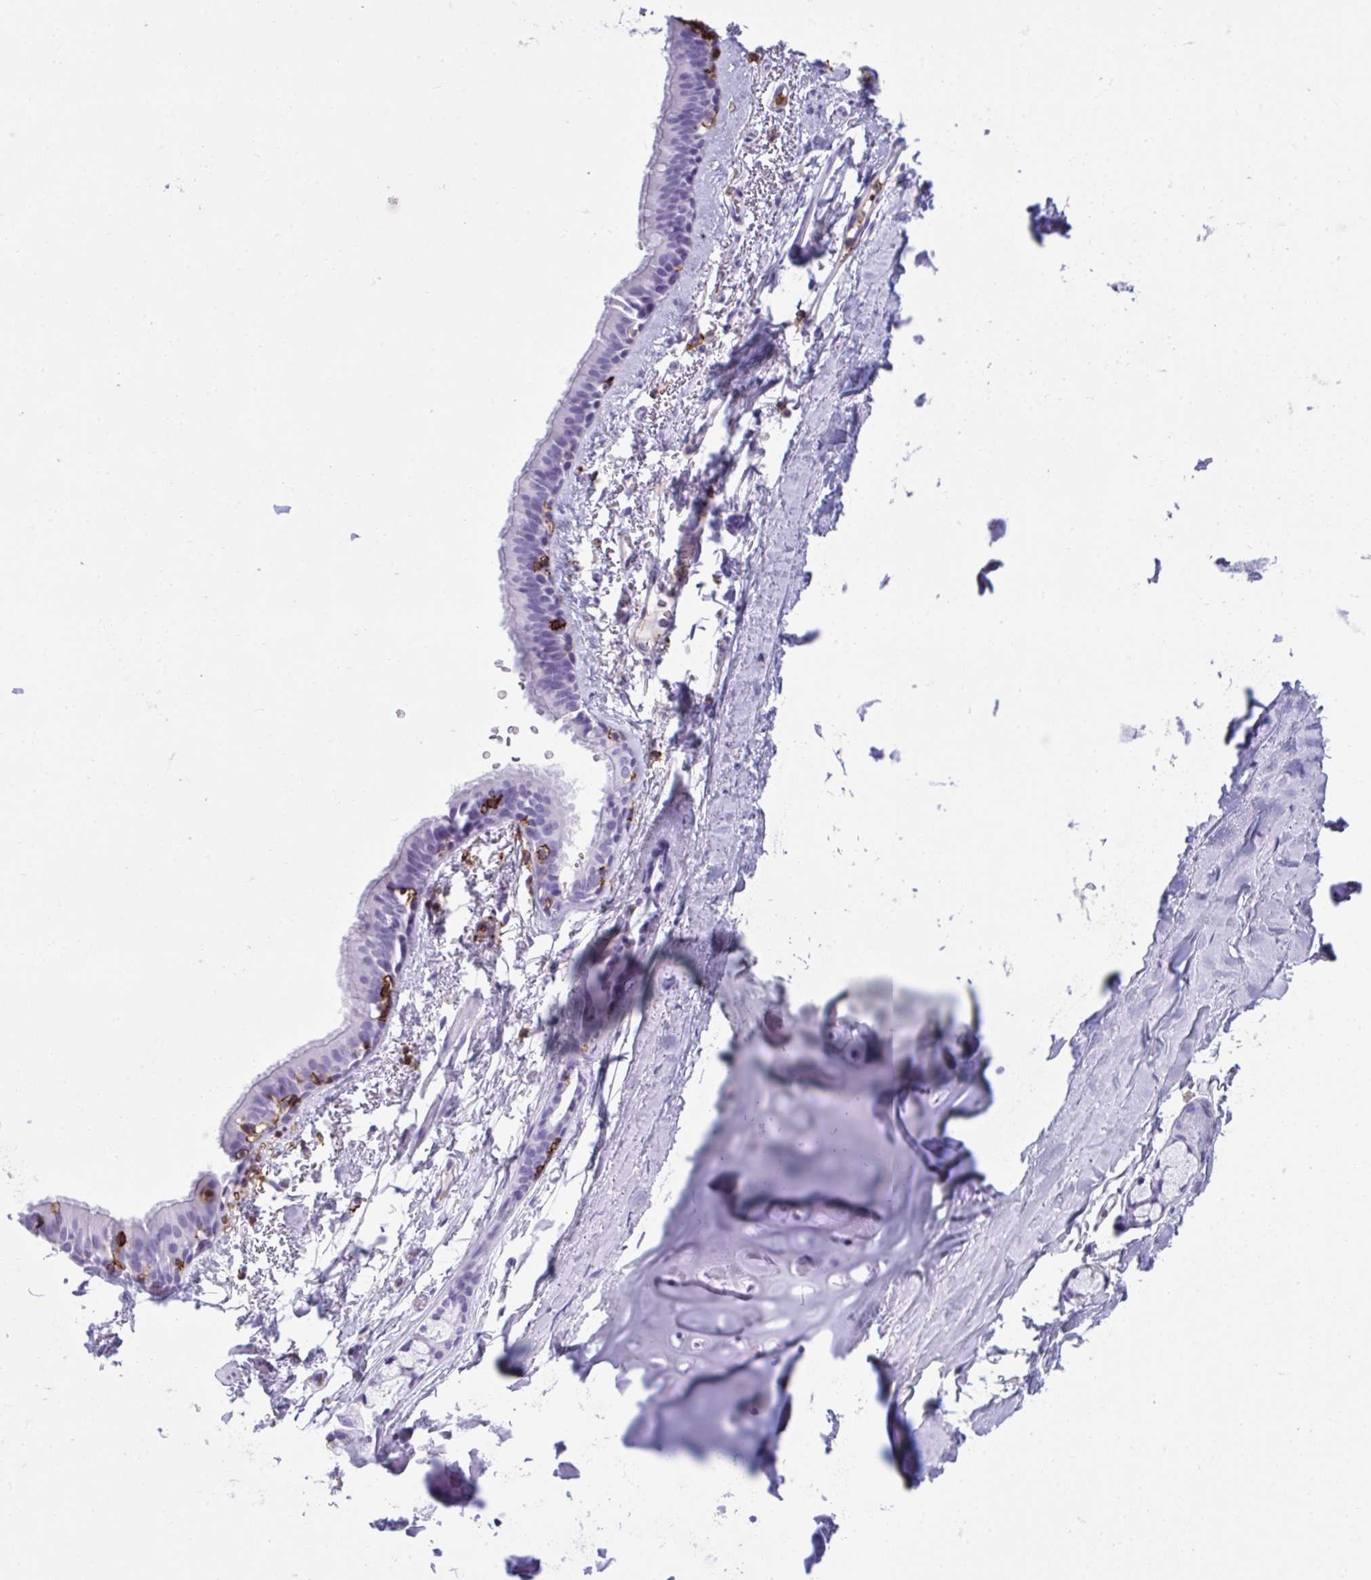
{"staining": {"intensity": "negative", "quantity": "none", "location": "none"}, "tissue": "adipose tissue", "cell_type": "Adipocytes", "image_type": "normal", "snomed": [{"axis": "morphology", "description": "Normal tissue, NOS"}, {"axis": "topography", "description": "Cartilage tissue"}, {"axis": "topography", "description": "Bronchus"}, {"axis": "topography", "description": "Peripheral nerve tissue"}], "caption": "The image demonstrates no staining of adipocytes in unremarkable adipose tissue.", "gene": "SPN", "patient": {"sex": "male", "age": 67}}